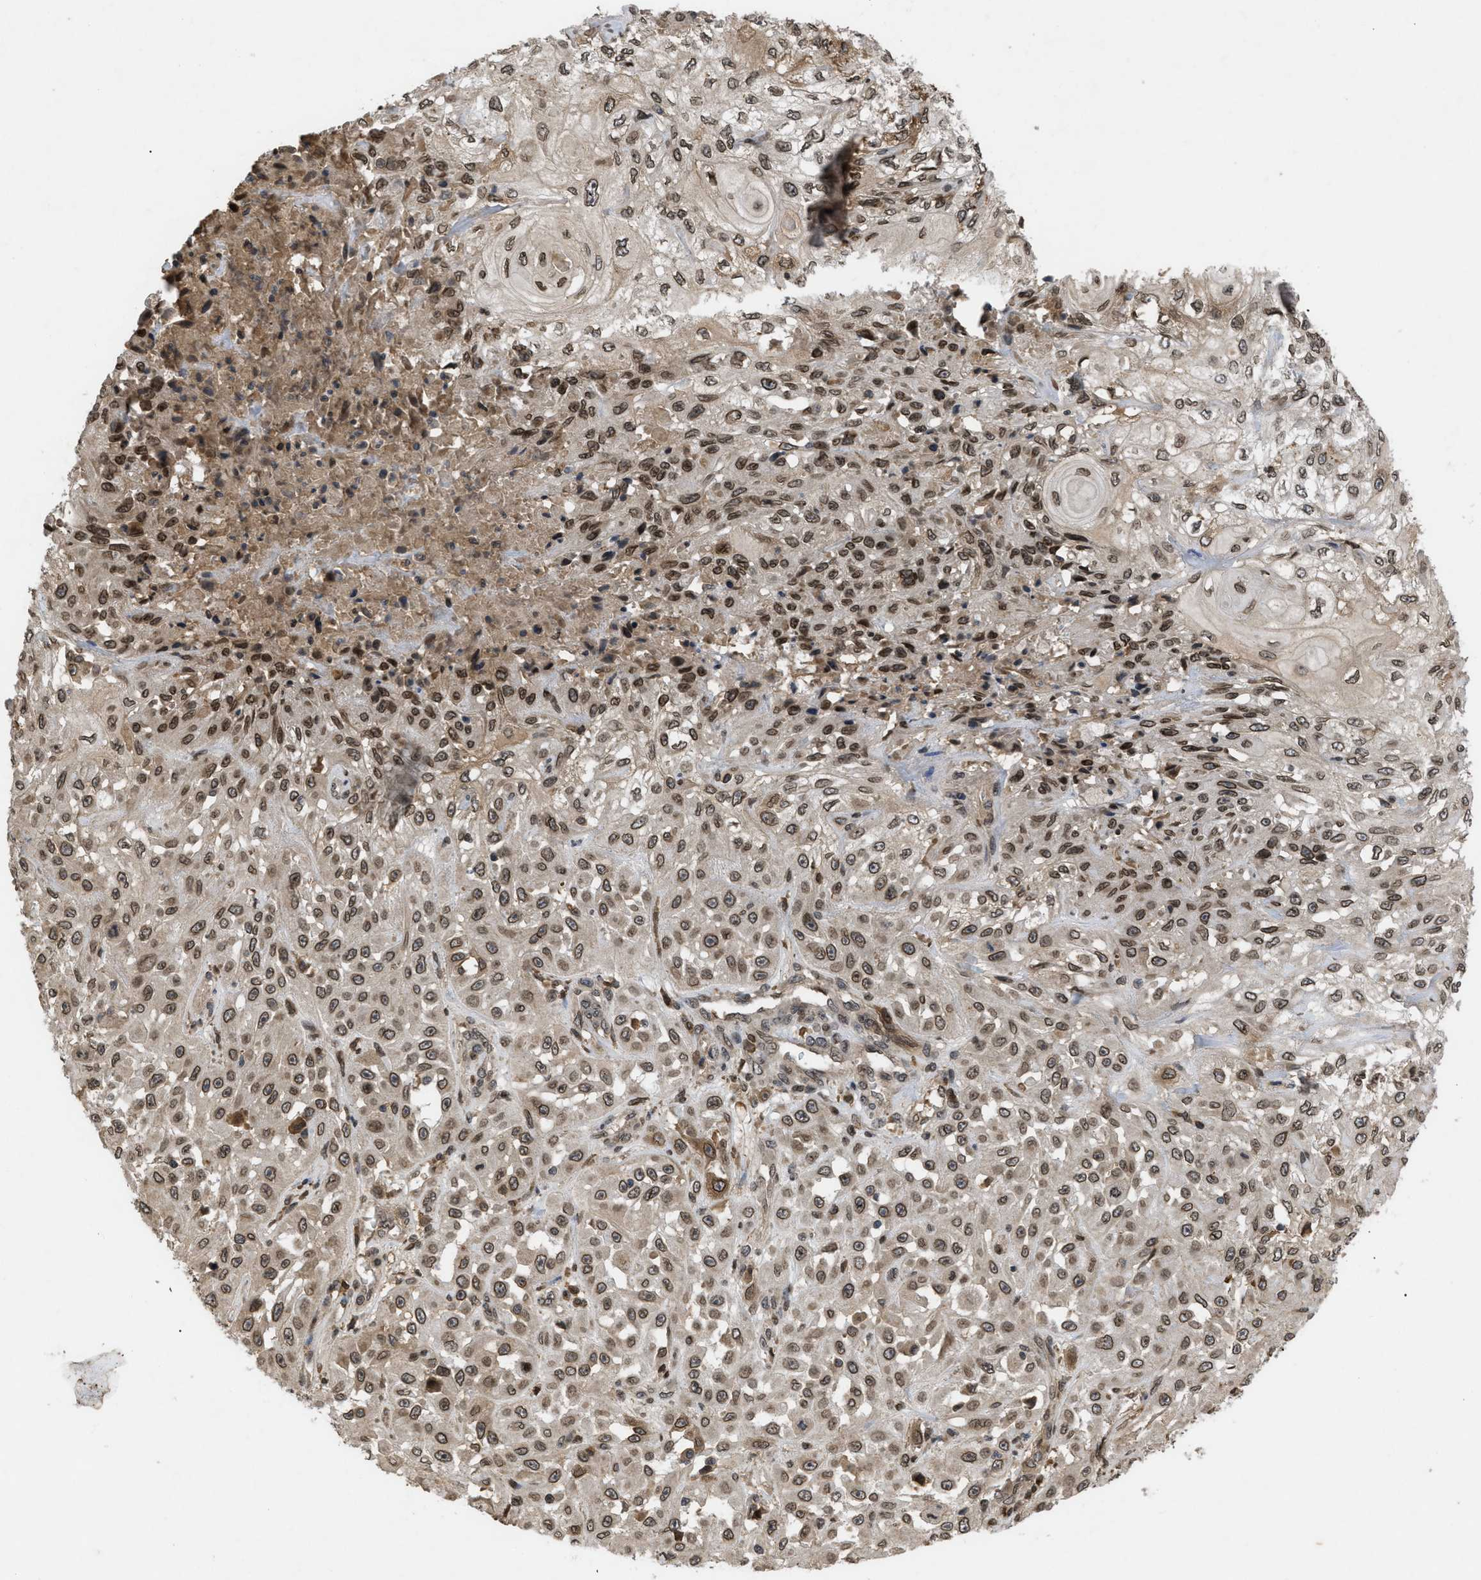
{"staining": {"intensity": "moderate", "quantity": ">75%", "location": "cytoplasmic/membranous,nuclear"}, "tissue": "skin cancer", "cell_type": "Tumor cells", "image_type": "cancer", "snomed": [{"axis": "morphology", "description": "Squamous cell carcinoma, NOS"}, {"axis": "morphology", "description": "Squamous cell carcinoma, metastatic, NOS"}, {"axis": "topography", "description": "Skin"}, {"axis": "topography", "description": "Lymph node"}], "caption": "Immunohistochemical staining of skin cancer reveals medium levels of moderate cytoplasmic/membranous and nuclear expression in approximately >75% of tumor cells.", "gene": "CRY1", "patient": {"sex": "male", "age": 75}}